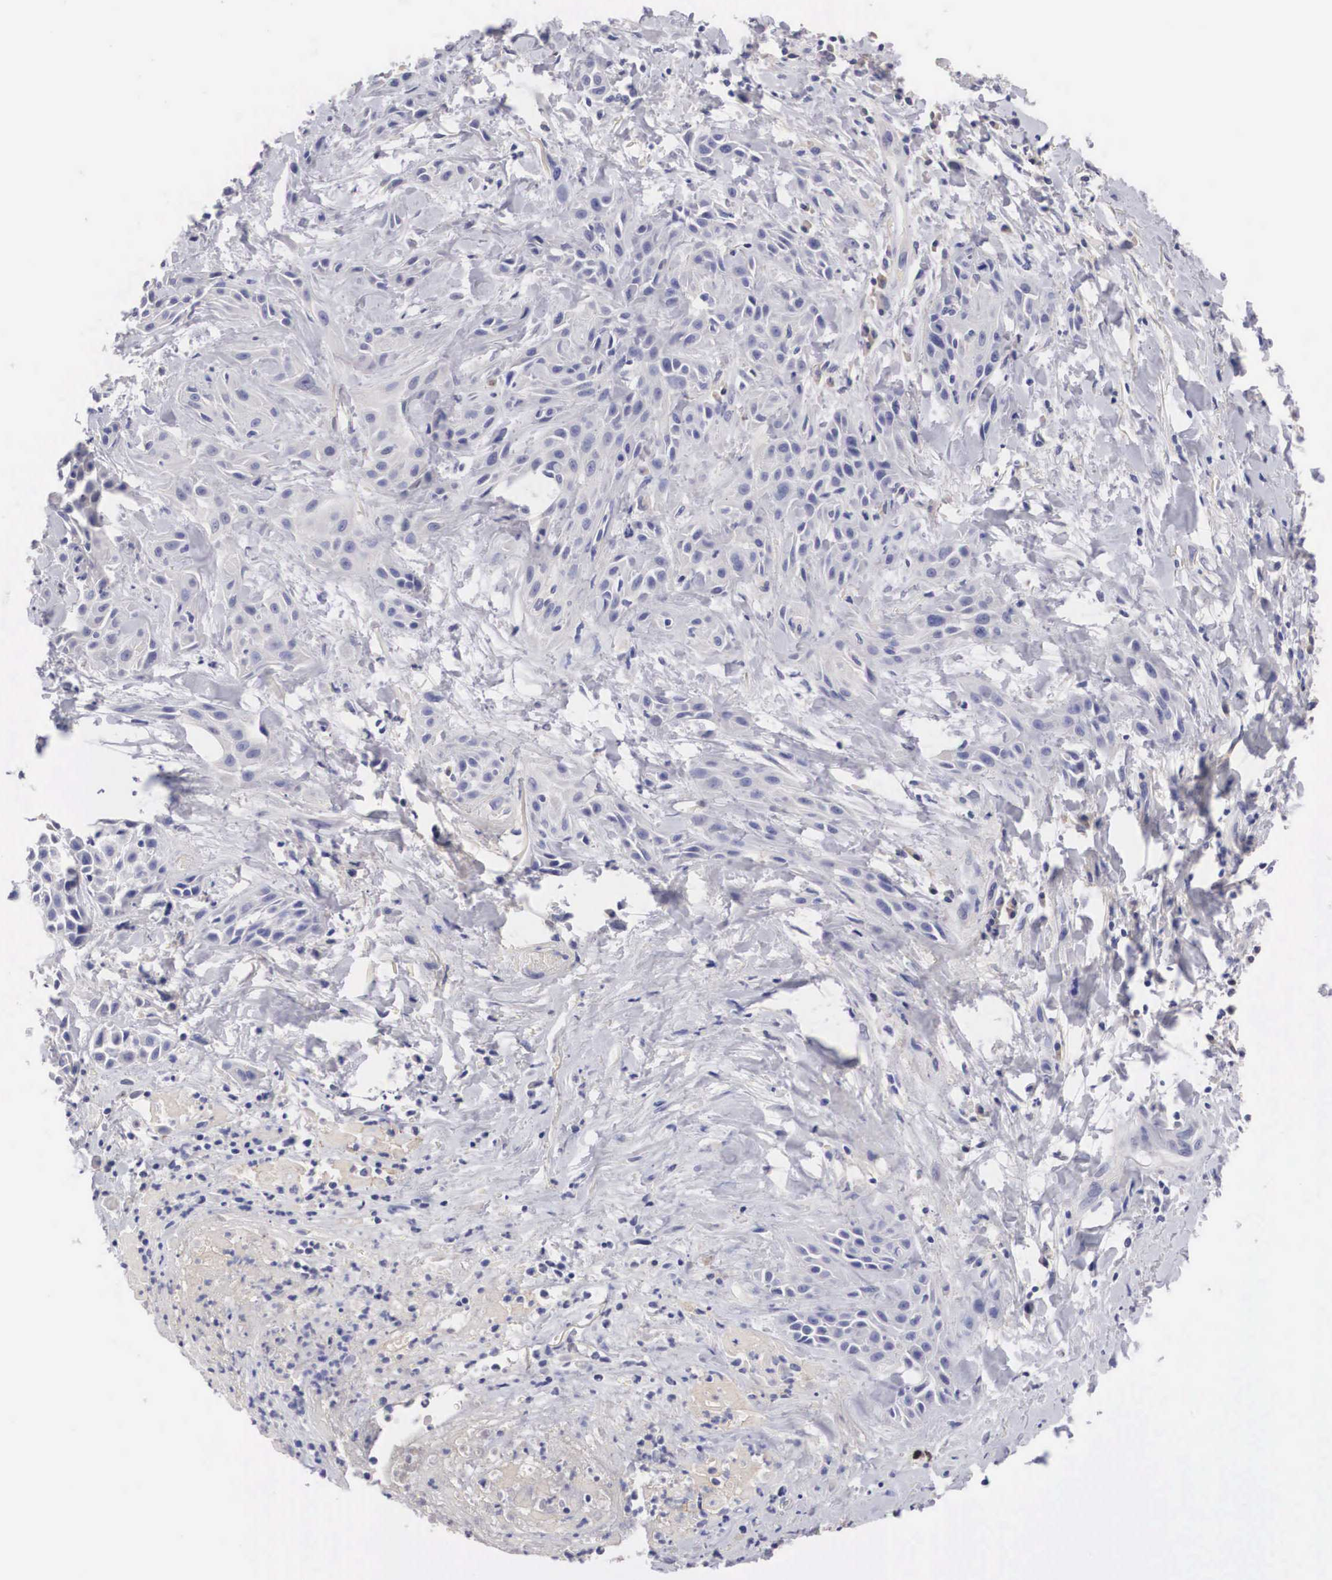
{"staining": {"intensity": "negative", "quantity": "none", "location": "none"}, "tissue": "skin cancer", "cell_type": "Tumor cells", "image_type": "cancer", "snomed": [{"axis": "morphology", "description": "Squamous cell carcinoma, NOS"}, {"axis": "topography", "description": "Skin"}, {"axis": "topography", "description": "Anal"}], "caption": "IHC image of neoplastic tissue: skin cancer stained with DAB (3,3'-diaminobenzidine) demonstrates no significant protein expression in tumor cells.", "gene": "ABHD4", "patient": {"sex": "male", "age": 64}}